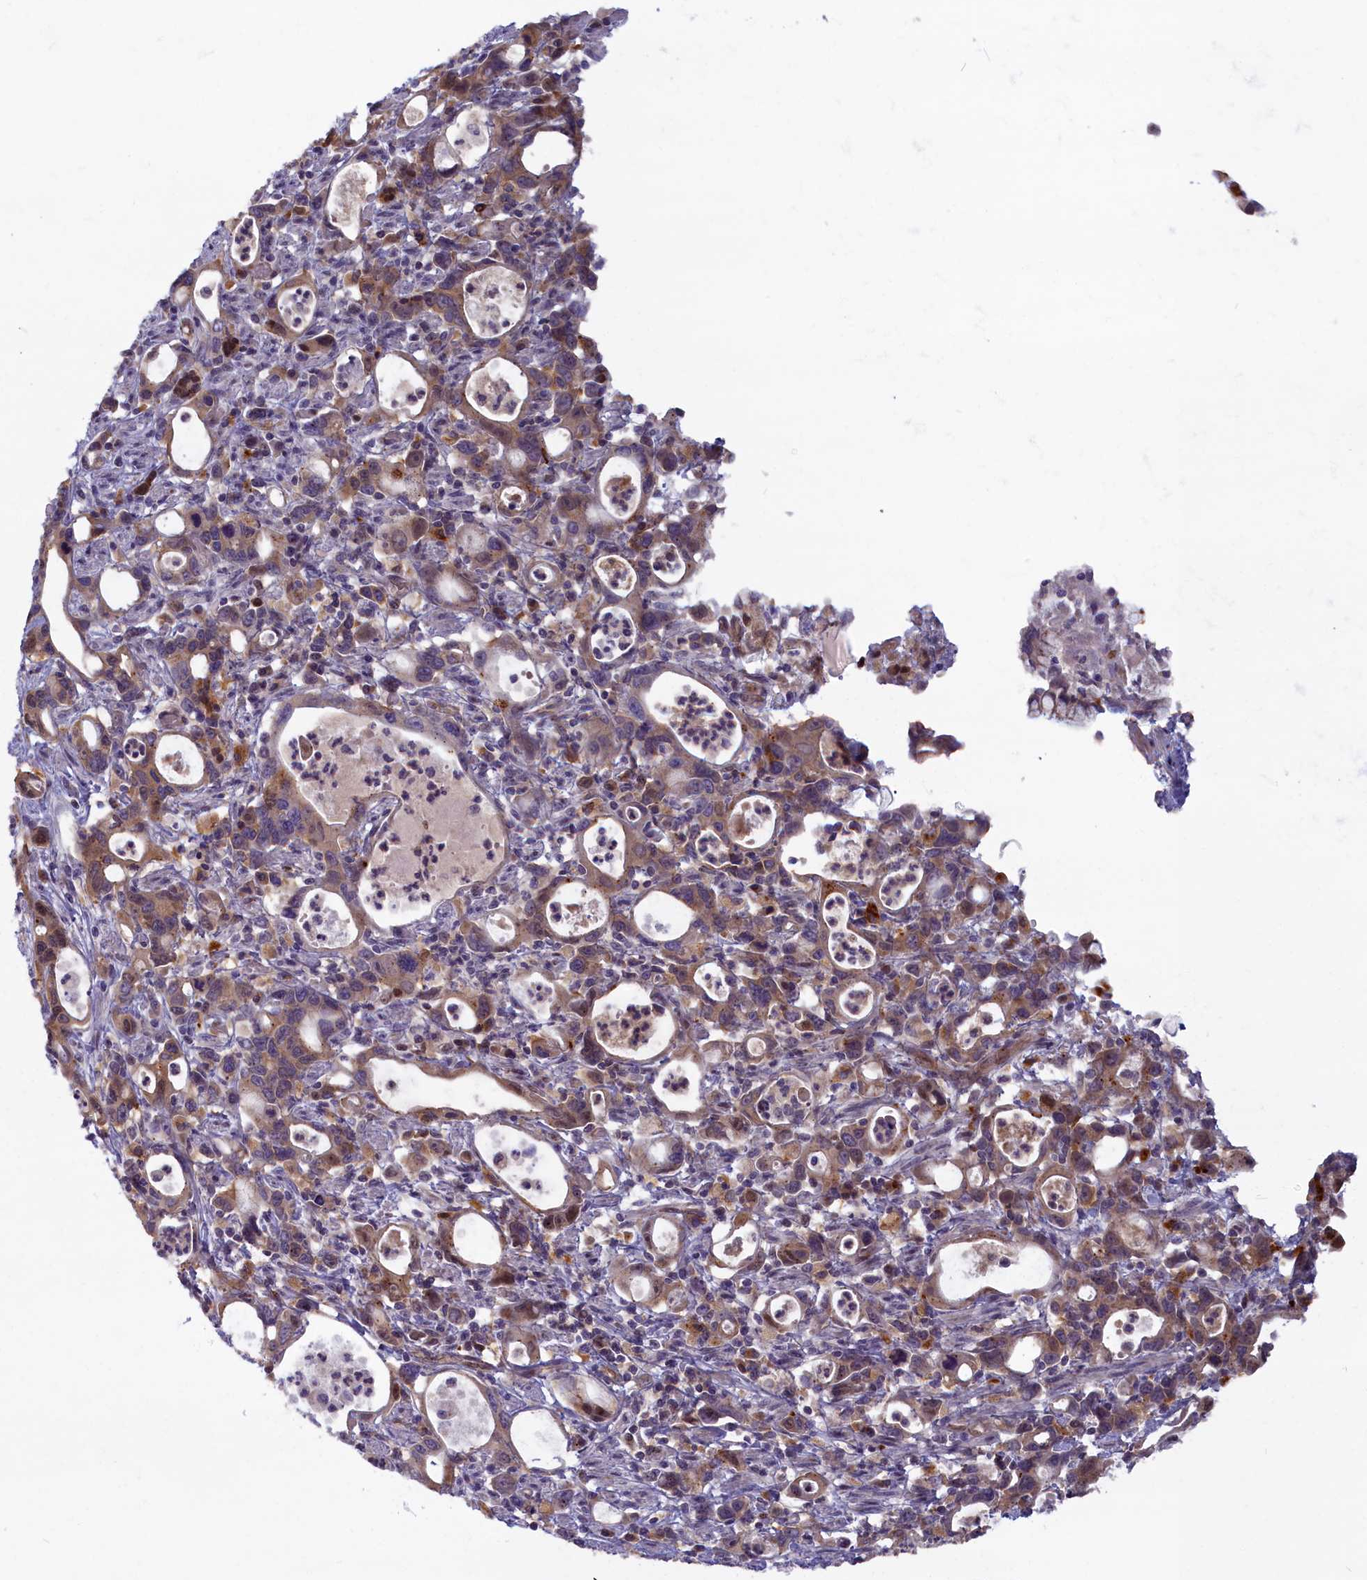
{"staining": {"intensity": "moderate", "quantity": ">75%", "location": "cytoplasmic/membranous,nuclear"}, "tissue": "stomach cancer", "cell_type": "Tumor cells", "image_type": "cancer", "snomed": [{"axis": "morphology", "description": "Adenocarcinoma, NOS"}, {"axis": "topography", "description": "Stomach, lower"}], "caption": "Protein analysis of stomach cancer (adenocarcinoma) tissue shows moderate cytoplasmic/membranous and nuclear staining in approximately >75% of tumor cells.", "gene": "FCSK", "patient": {"sex": "female", "age": 43}}